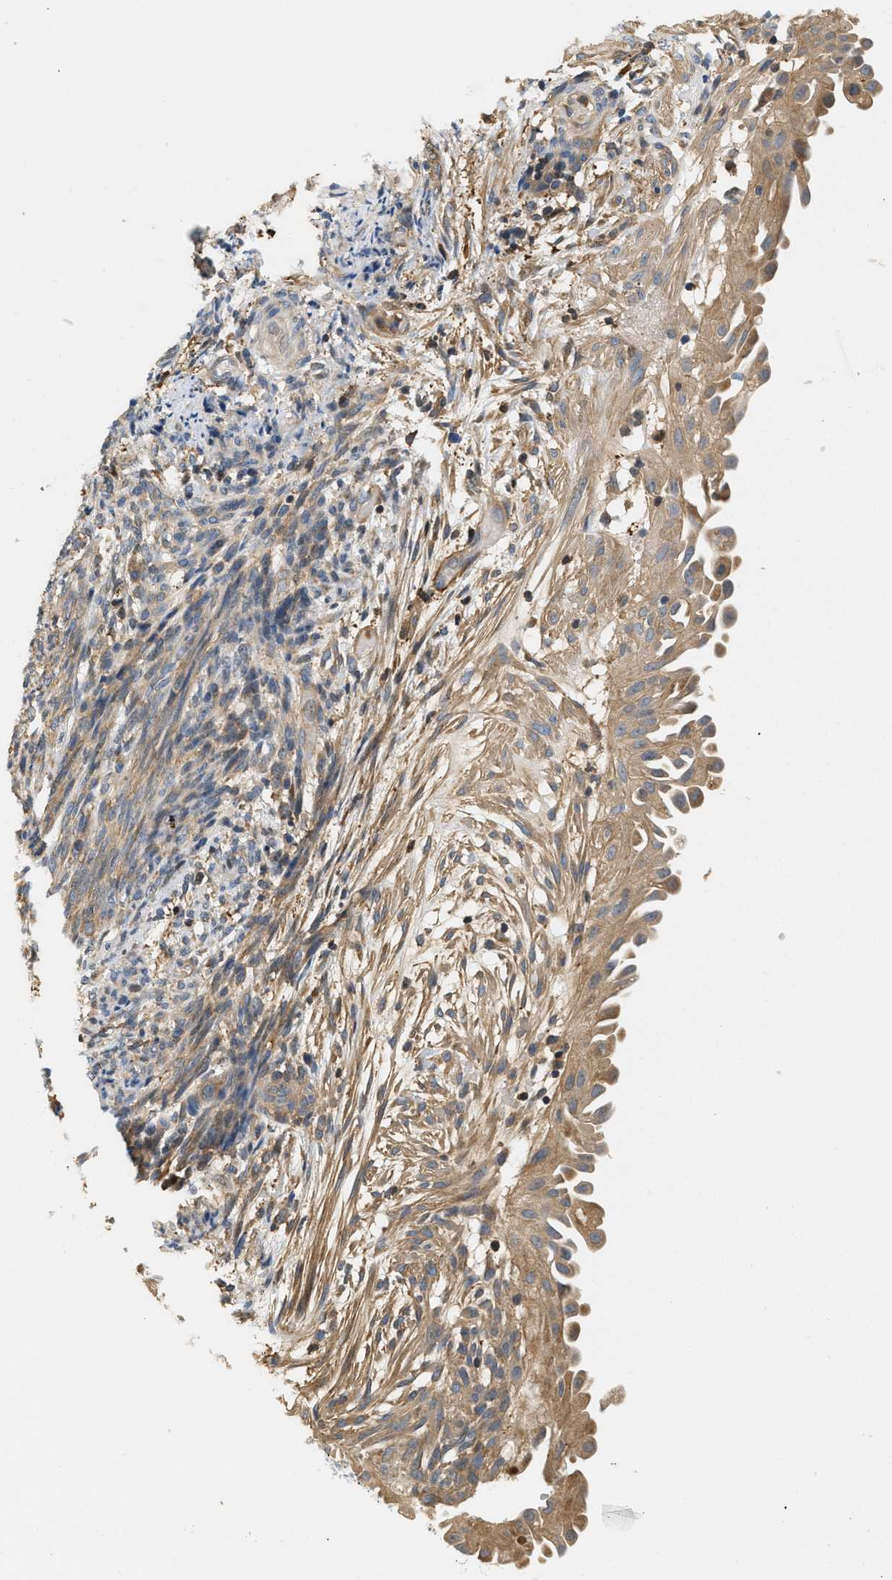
{"staining": {"intensity": "moderate", "quantity": ">75%", "location": "cytoplasmic/membranous"}, "tissue": "endometrial cancer", "cell_type": "Tumor cells", "image_type": "cancer", "snomed": [{"axis": "morphology", "description": "Adenocarcinoma, NOS"}, {"axis": "topography", "description": "Endometrium"}], "caption": "The image reveals a brown stain indicating the presence of a protein in the cytoplasmic/membranous of tumor cells in adenocarcinoma (endometrial).", "gene": "FARS2", "patient": {"sex": "female", "age": 58}}